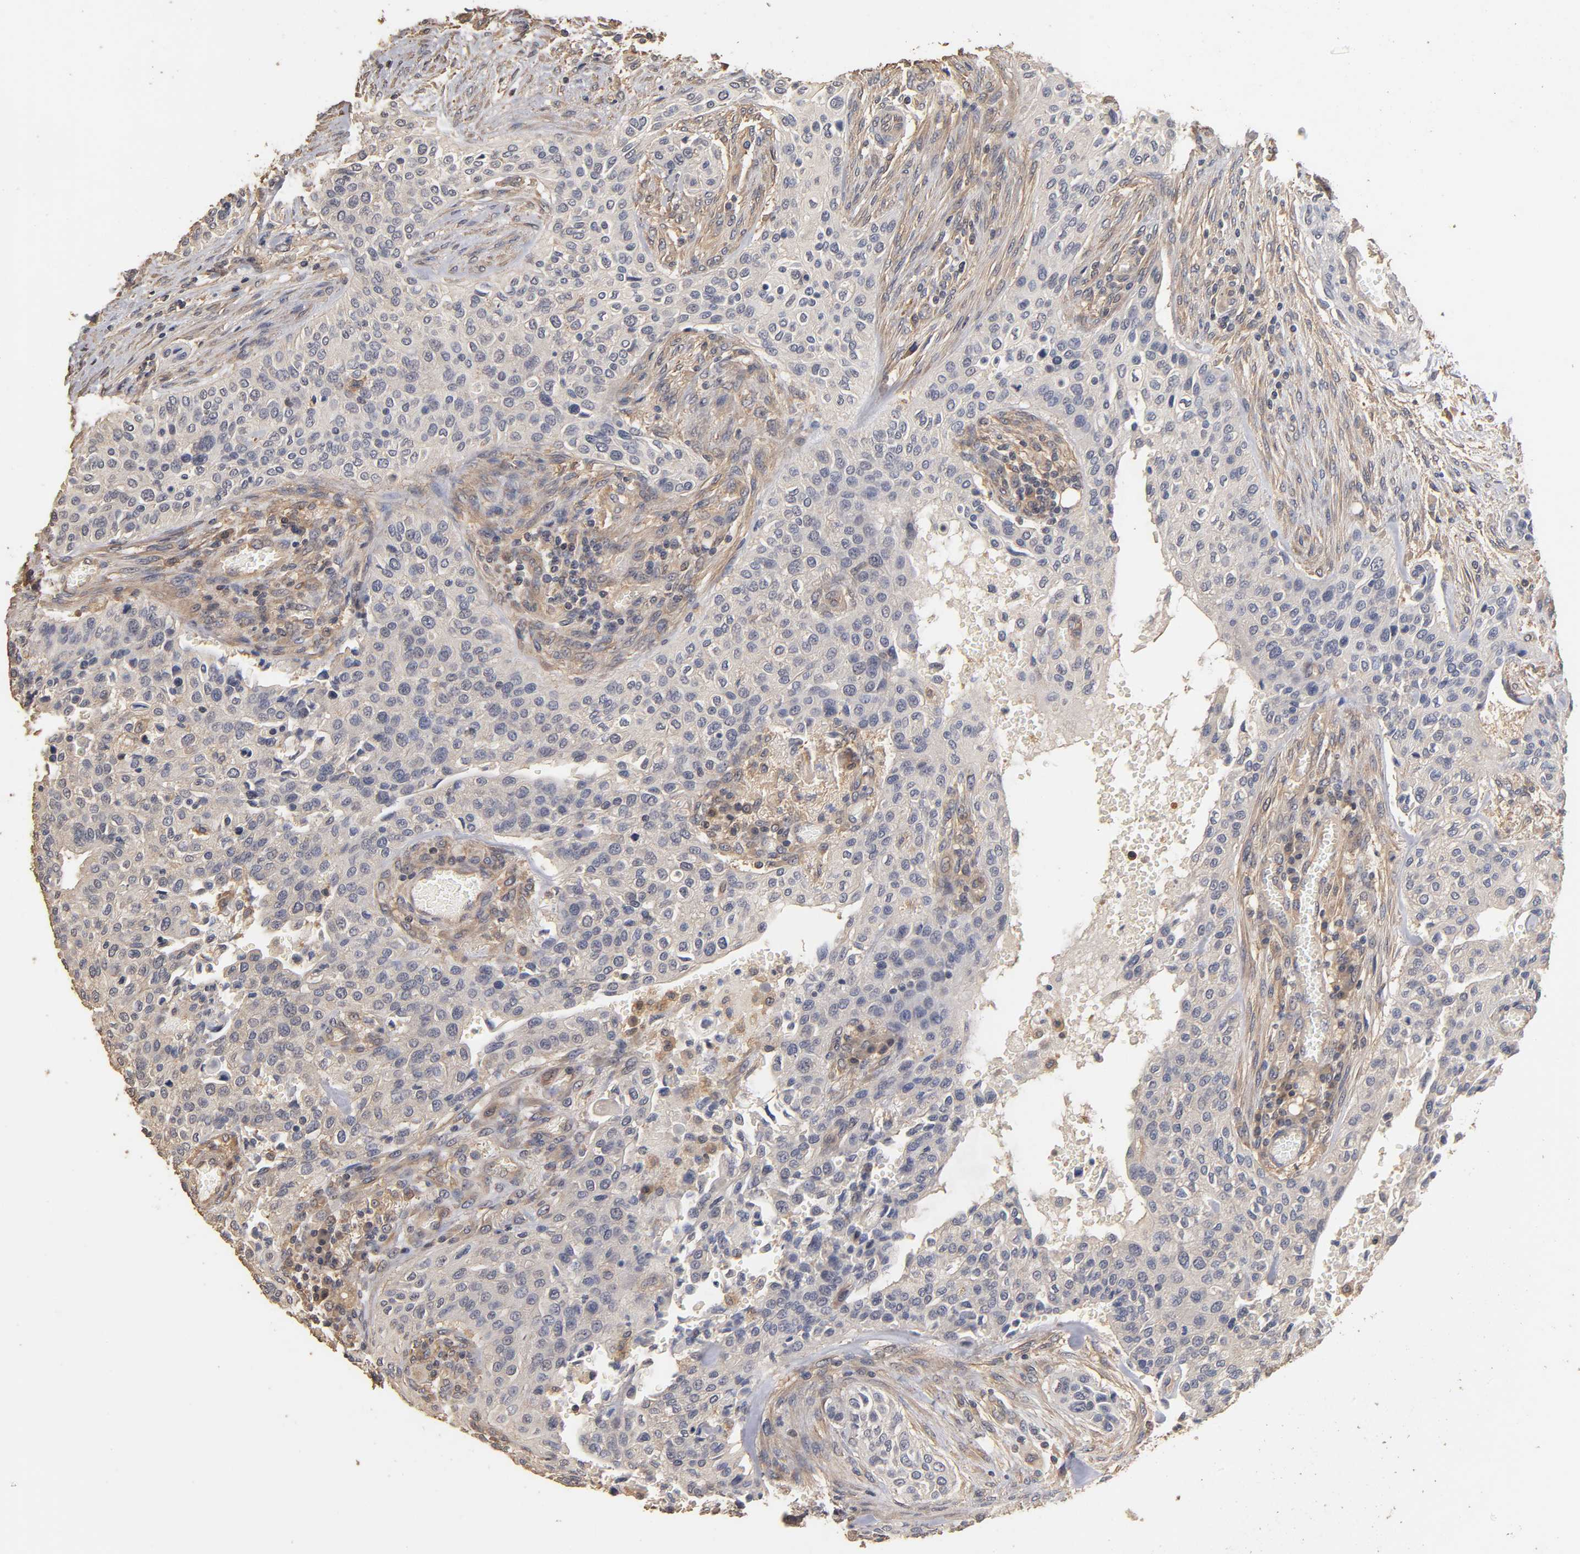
{"staining": {"intensity": "negative", "quantity": "none", "location": "none"}, "tissue": "urothelial cancer", "cell_type": "Tumor cells", "image_type": "cancer", "snomed": [{"axis": "morphology", "description": "Urothelial carcinoma, High grade"}, {"axis": "topography", "description": "Urinary bladder"}], "caption": "Immunohistochemistry photomicrograph of neoplastic tissue: human urothelial carcinoma (high-grade) stained with DAB (3,3'-diaminobenzidine) reveals no significant protein positivity in tumor cells.", "gene": "VSIG4", "patient": {"sex": "male", "age": 74}}